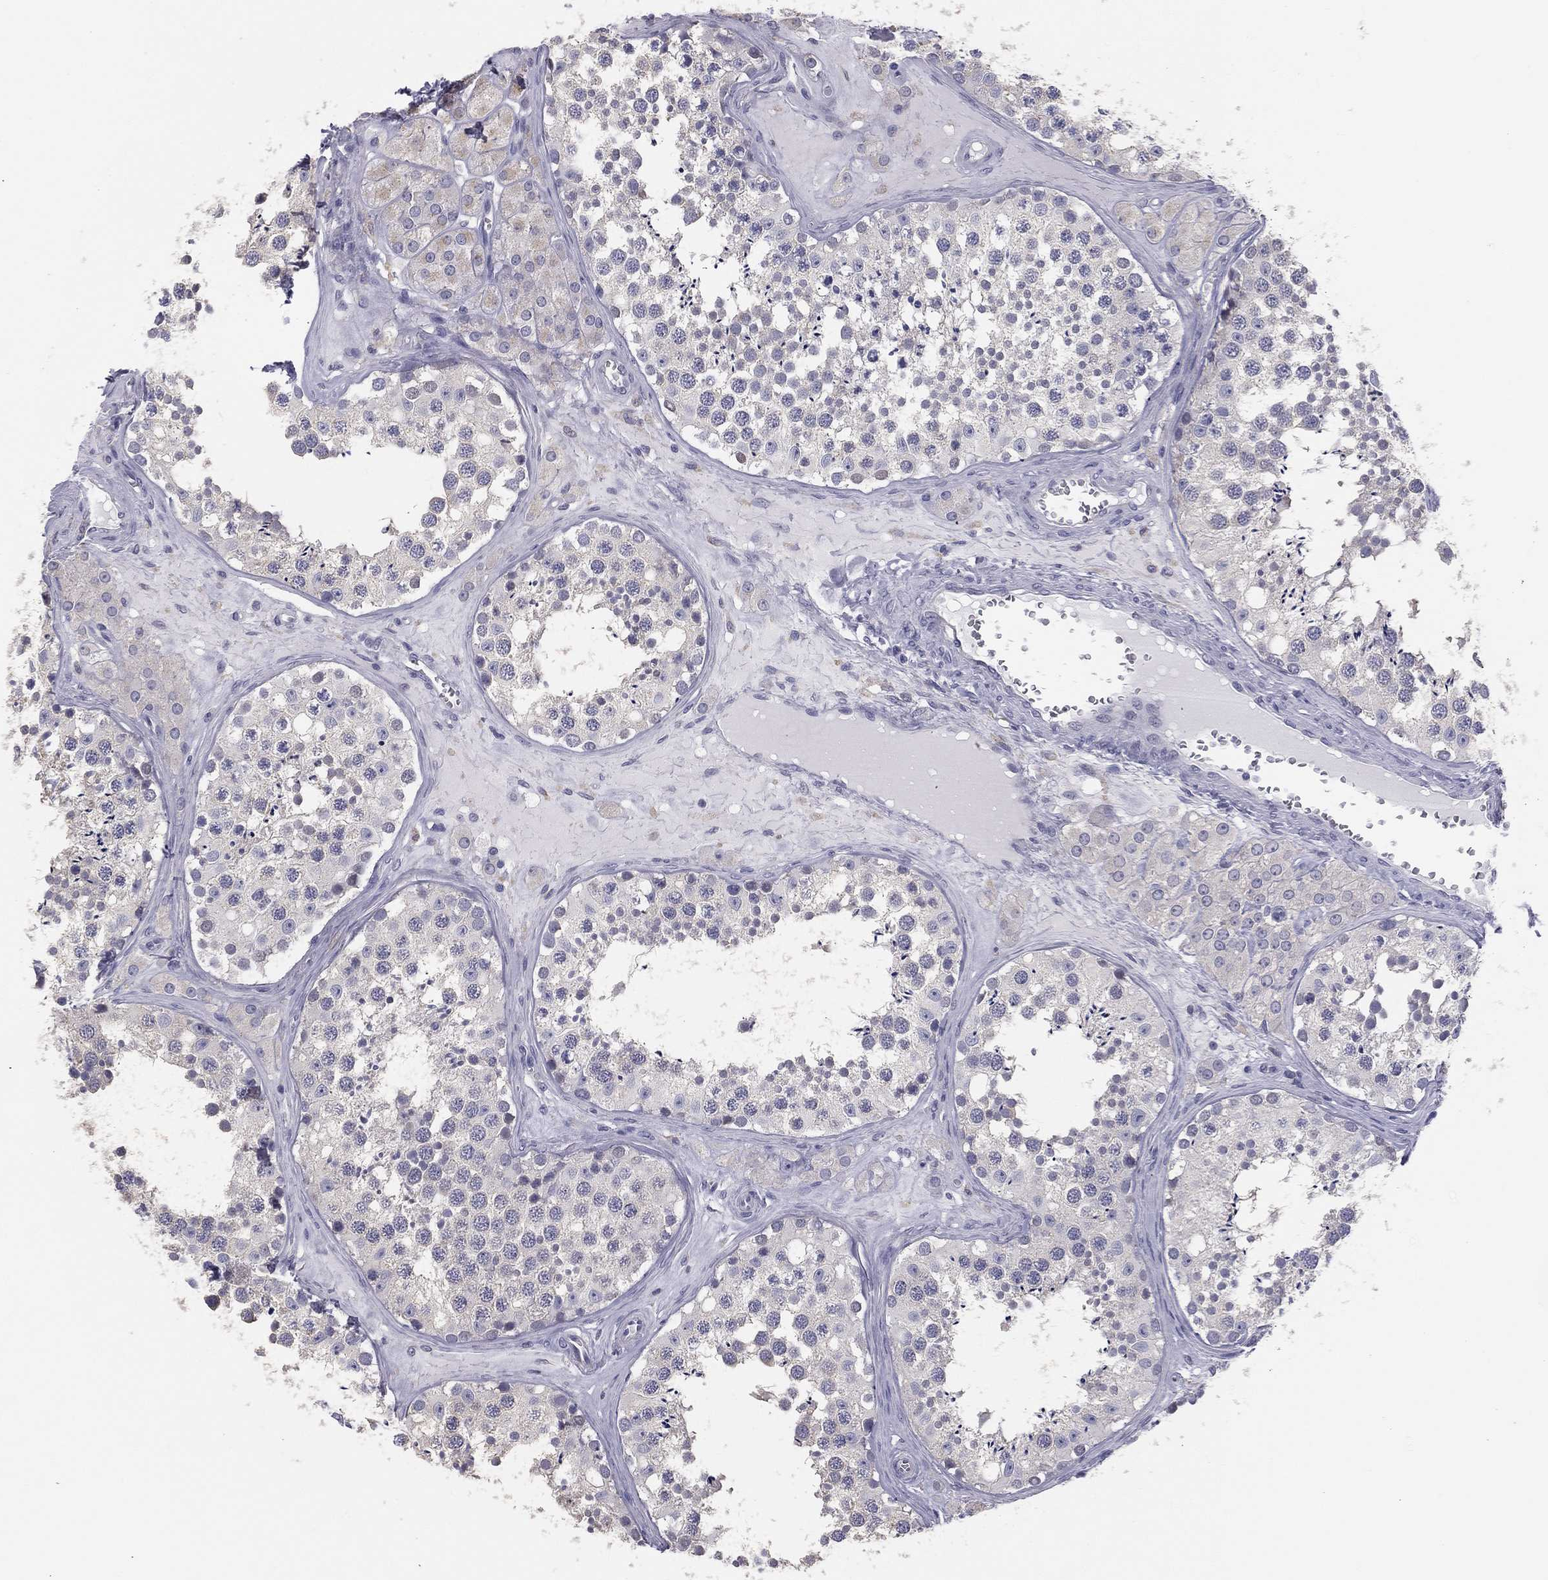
{"staining": {"intensity": "negative", "quantity": "none", "location": "none"}, "tissue": "testis", "cell_type": "Cells in seminiferous ducts", "image_type": "normal", "snomed": [{"axis": "morphology", "description": "Normal tissue, NOS"}, {"axis": "topography", "description": "Testis"}], "caption": "The micrograph displays no staining of cells in seminiferous ducts in benign testis. (Brightfield microscopy of DAB (3,3'-diaminobenzidine) IHC at high magnification).", "gene": "MUC13", "patient": {"sex": "male", "age": 31}}